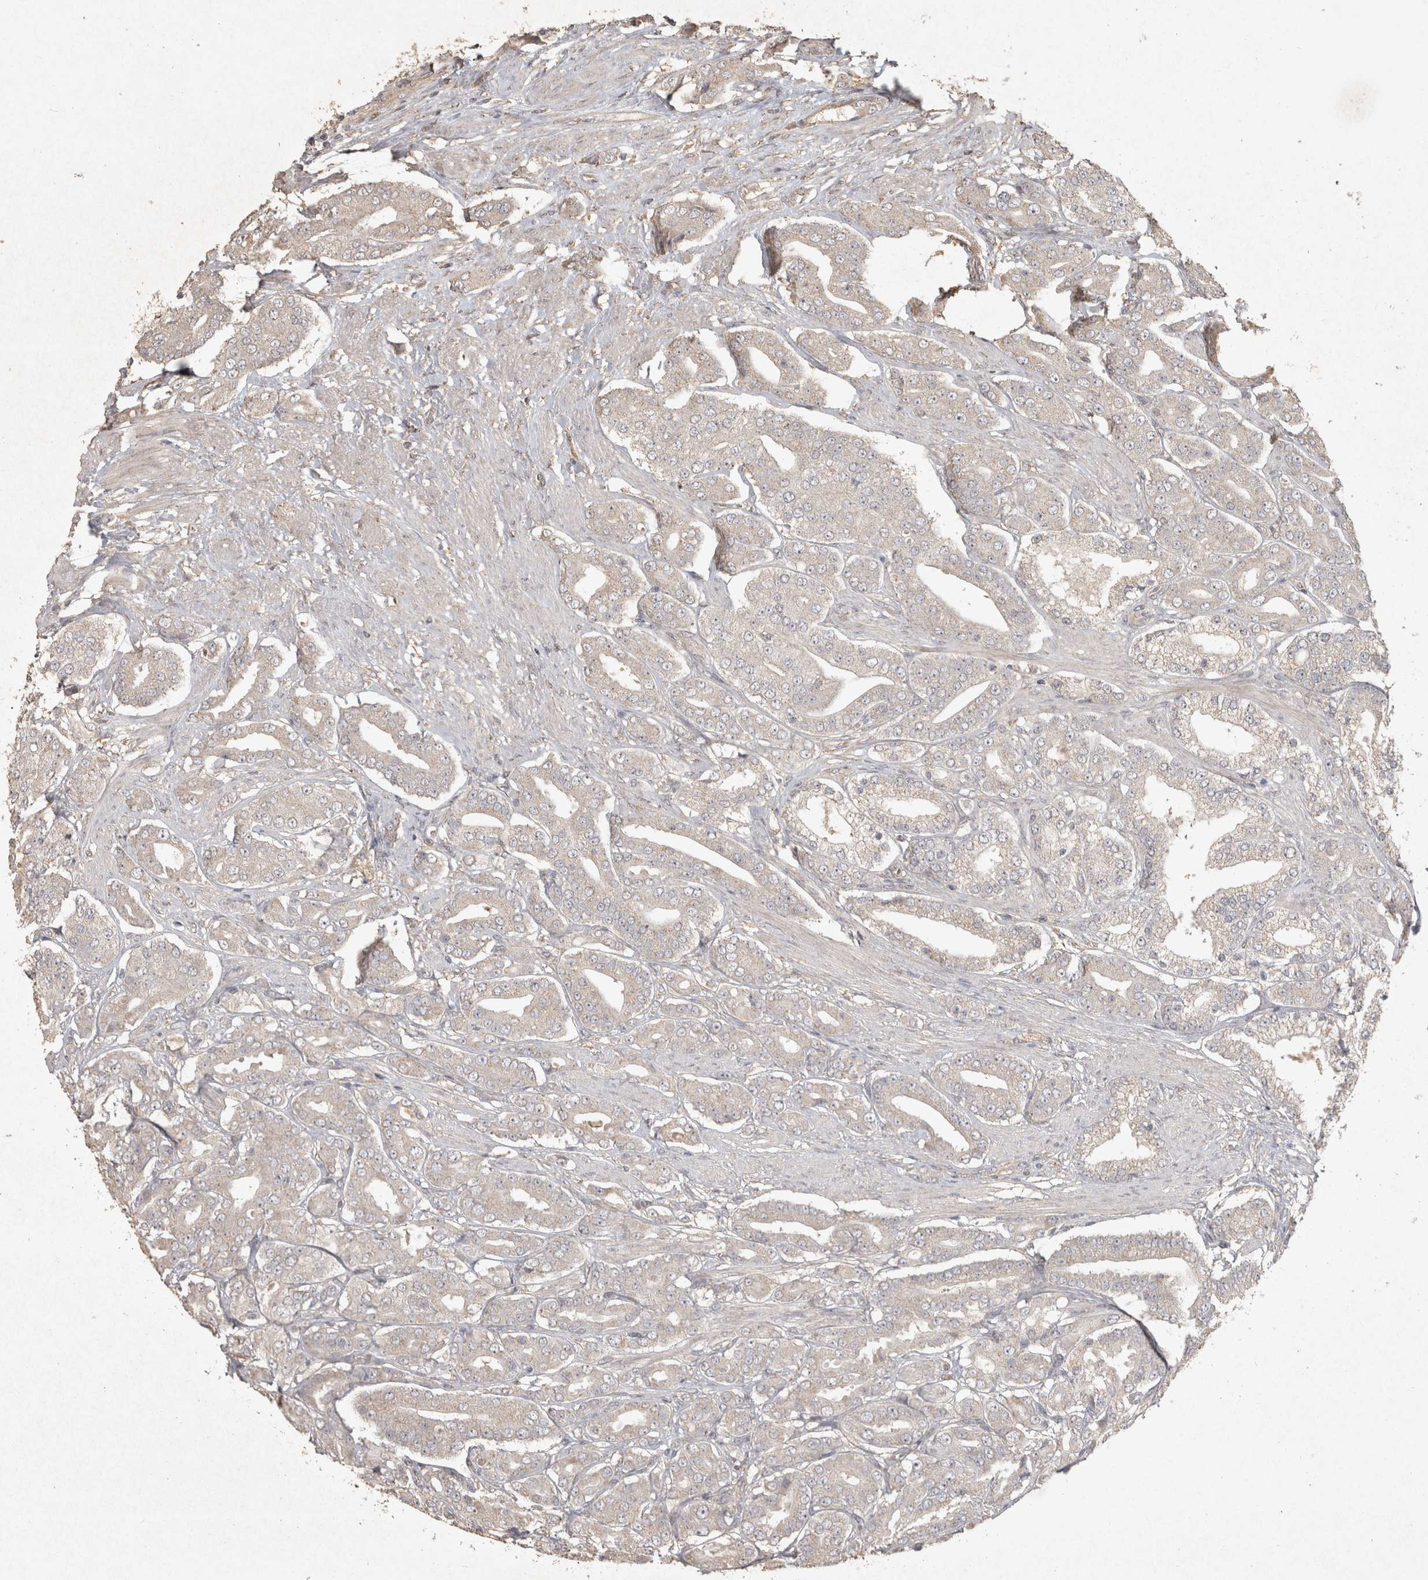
{"staining": {"intensity": "weak", "quantity": "25%-75%", "location": "cytoplasmic/membranous"}, "tissue": "prostate cancer", "cell_type": "Tumor cells", "image_type": "cancer", "snomed": [{"axis": "morphology", "description": "Adenocarcinoma, High grade"}, {"axis": "topography", "description": "Prostate"}], "caption": "Tumor cells display low levels of weak cytoplasmic/membranous expression in about 25%-75% of cells in human prostate cancer (adenocarcinoma (high-grade)). The protein of interest is shown in brown color, while the nuclei are stained blue.", "gene": "OSTN", "patient": {"sex": "male", "age": 71}}